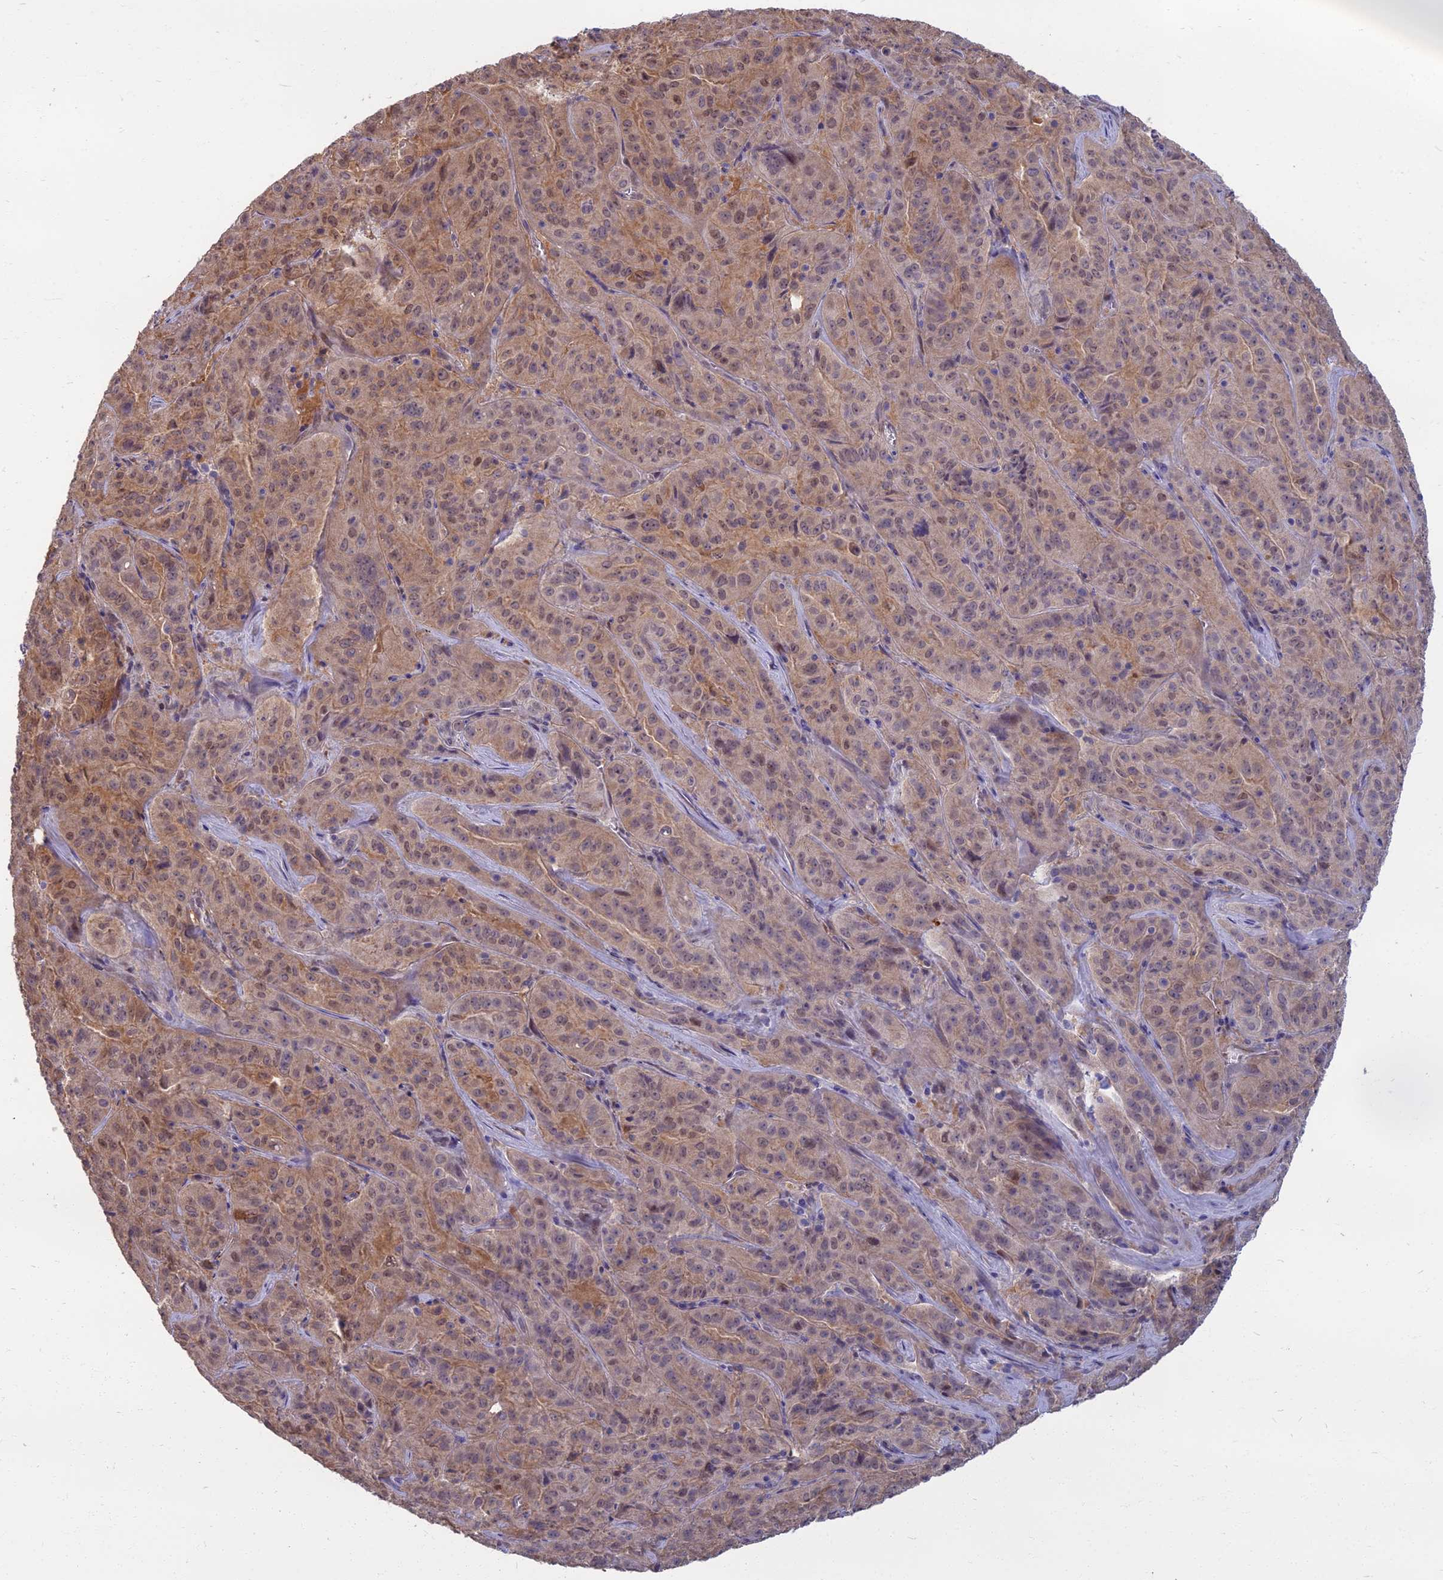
{"staining": {"intensity": "moderate", "quantity": "25%-75%", "location": "nuclear"}, "tissue": "pancreatic cancer", "cell_type": "Tumor cells", "image_type": "cancer", "snomed": [{"axis": "morphology", "description": "Adenocarcinoma, NOS"}, {"axis": "topography", "description": "Pancreas"}], "caption": "Tumor cells display medium levels of moderate nuclear expression in about 25%-75% of cells in human pancreatic cancer.", "gene": "NR4A3", "patient": {"sex": "male", "age": 63}}